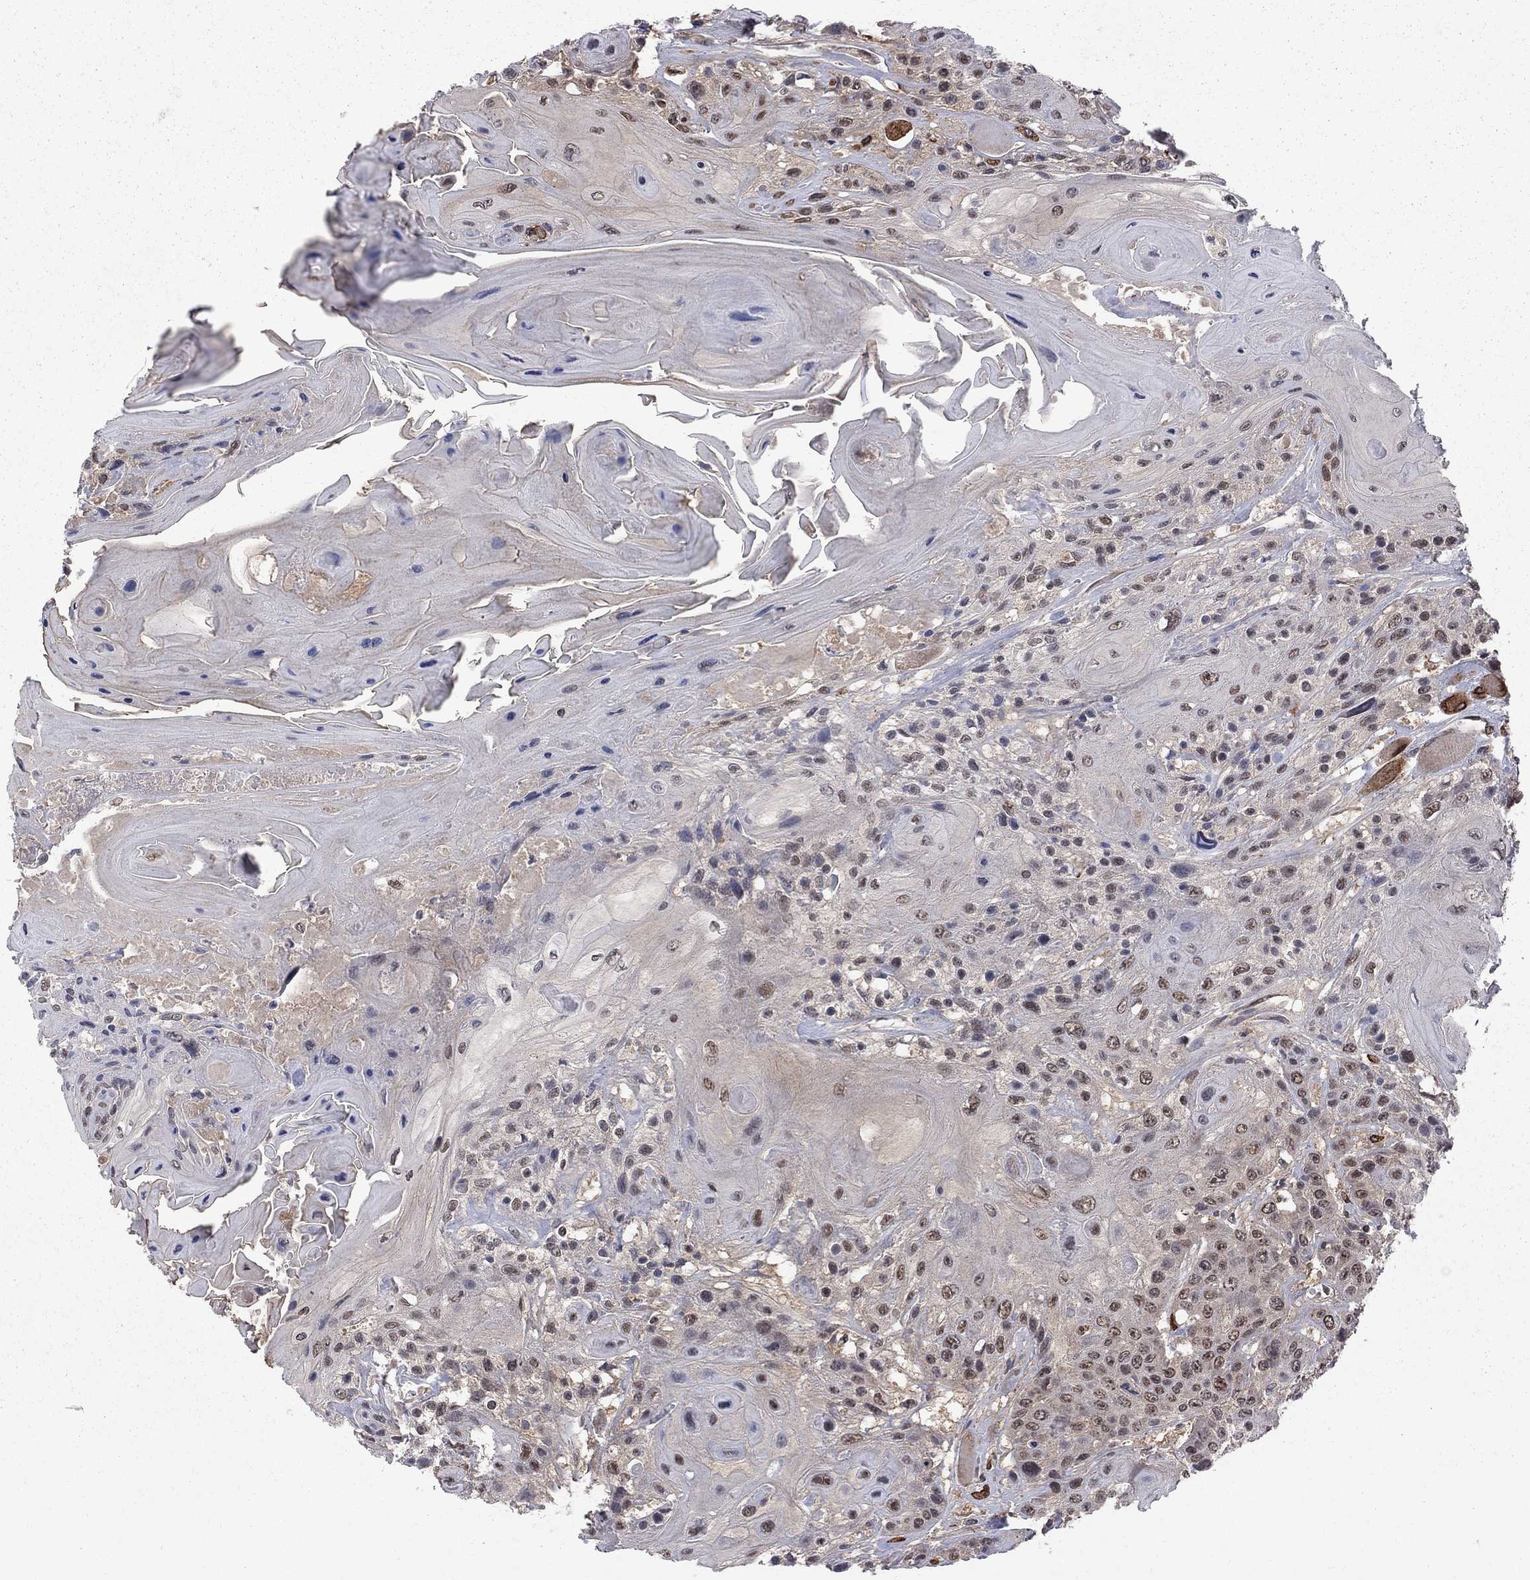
{"staining": {"intensity": "weak", "quantity": "<25%", "location": "nuclear"}, "tissue": "head and neck cancer", "cell_type": "Tumor cells", "image_type": "cancer", "snomed": [{"axis": "morphology", "description": "Squamous cell carcinoma, NOS"}, {"axis": "topography", "description": "Head-Neck"}], "caption": "High magnification brightfield microscopy of head and neck cancer stained with DAB (3,3'-diaminobenzidine) (brown) and counterstained with hematoxylin (blue): tumor cells show no significant staining.", "gene": "SAP30L", "patient": {"sex": "female", "age": 59}}